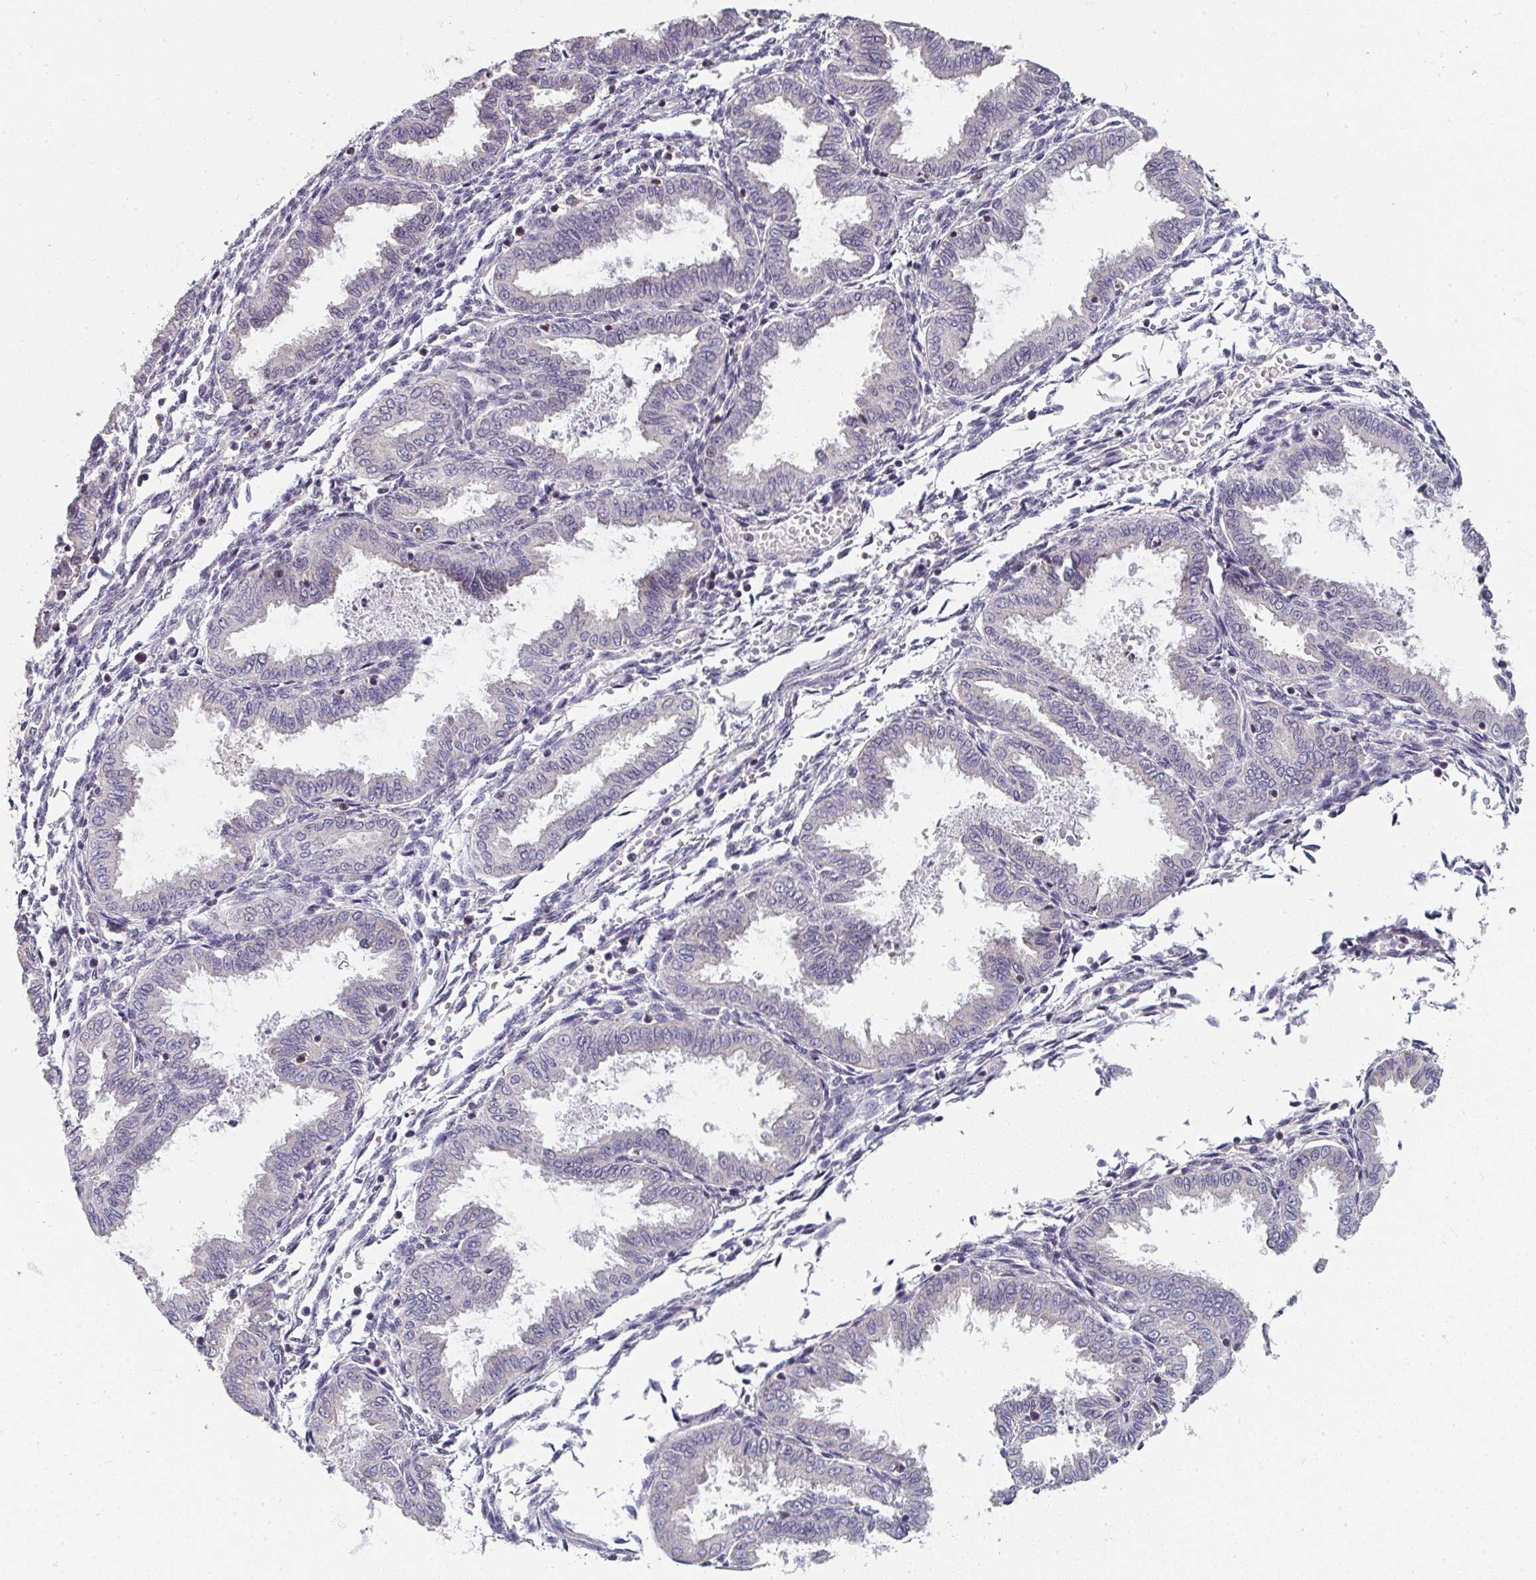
{"staining": {"intensity": "negative", "quantity": "none", "location": "none"}, "tissue": "endometrium", "cell_type": "Cells in endometrial stroma", "image_type": "normal", "snomed": [{"axis": "morphology", "description": "Normal tissue, NOS"}, {"axis": "topography", "description": "Endometrium"}], "caption": "Immunohistochemical staining of benign human endometrium reveals no significant positivity in cells in endometrial stroma. (DAB immunohistochemistry, high magnification).", "gene": "RANGRF", "patient": {"sex": "female", "age": 33}}